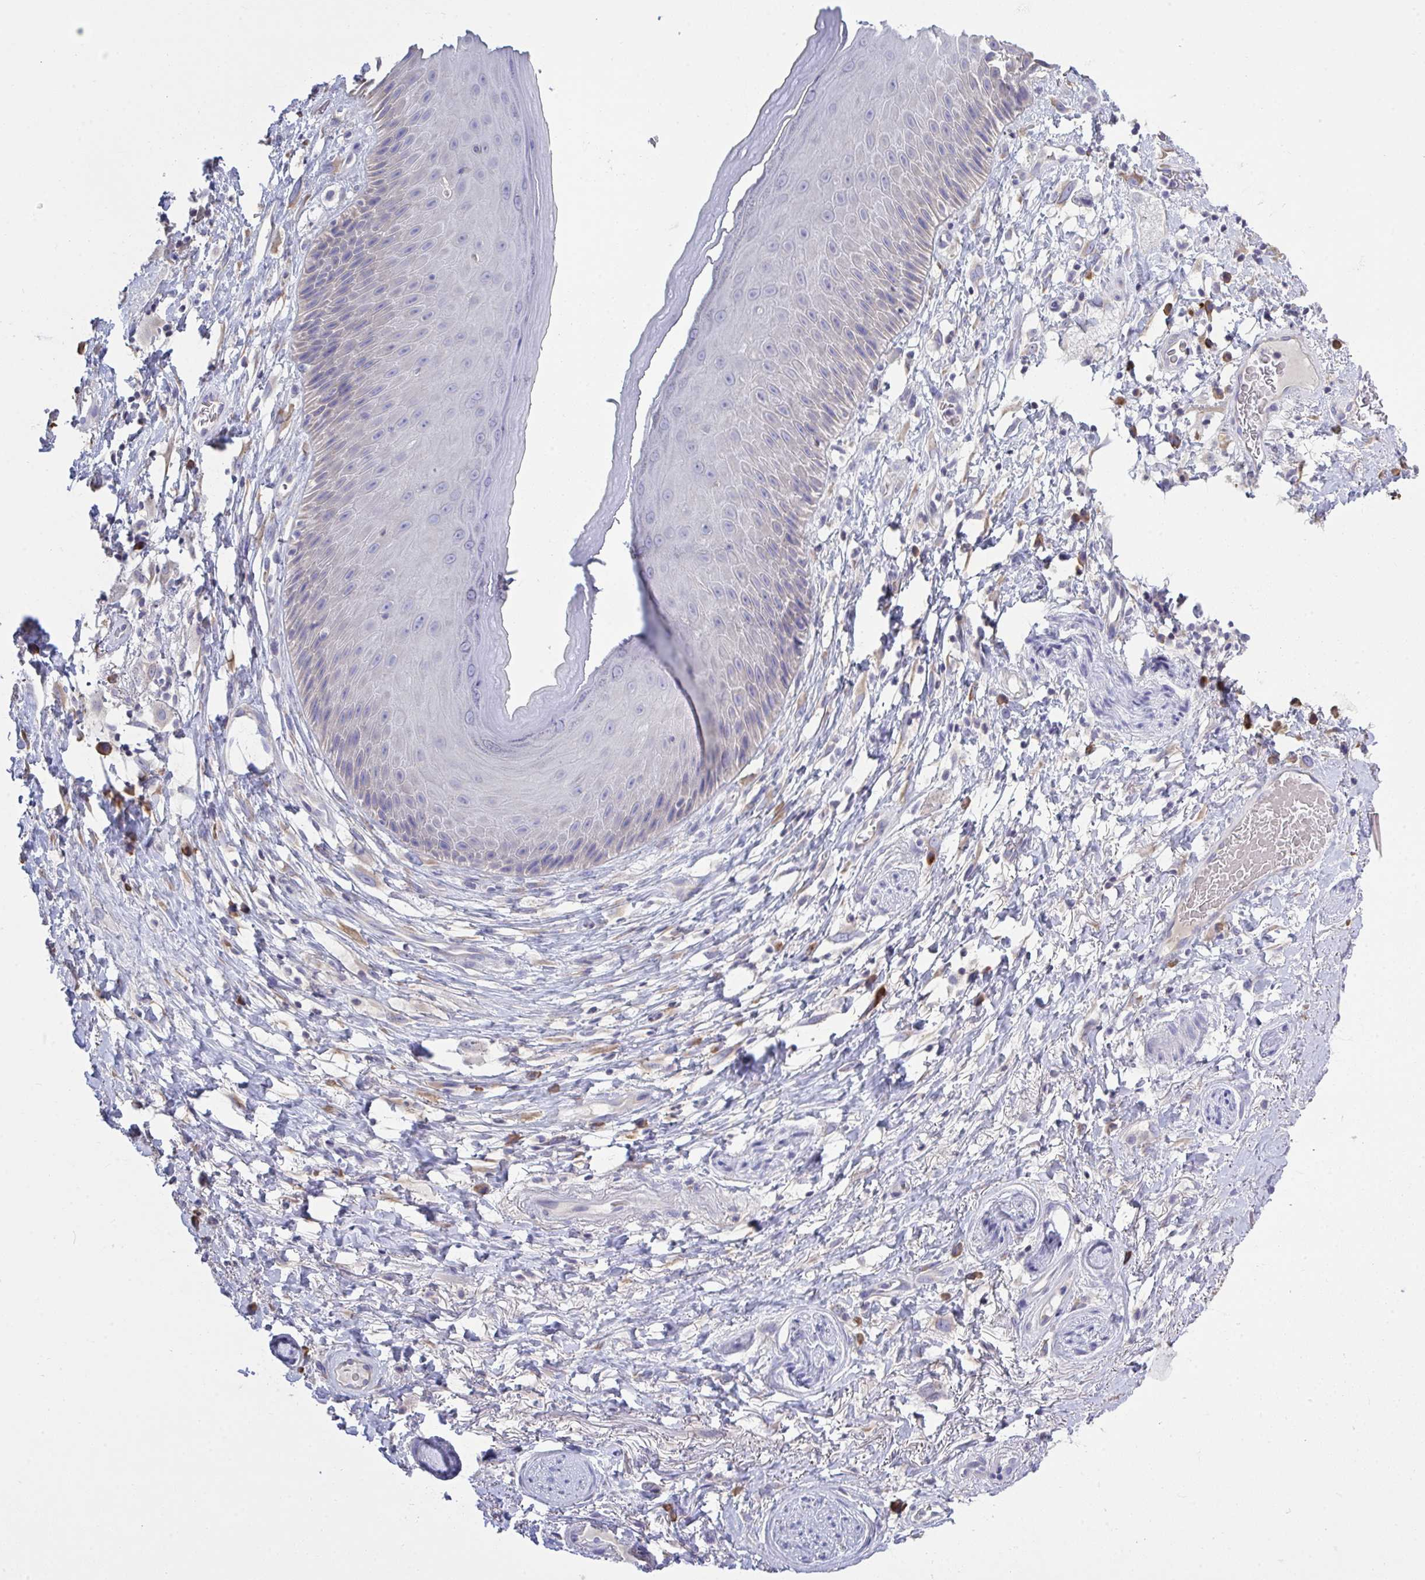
{"staining": {"intensity": "weak", "quantity": "<25%", "location": "cytoplasmic/membranous"}, "tissue": "skin", "cell_type": "Epidermal cells", "image_type": "normal", "snomed": [{"axis": "morphology", "description": "Normal tissue, NOS"}, {"axis": "topography", "description": "Anal"}], "caption": "This is an immunohistochemistry (IHC) photomicrograph of normal skin. There is no staining in epidermal cells.", "gene": "LRRC58", "patient": {"sex": "male", "age": 78}}